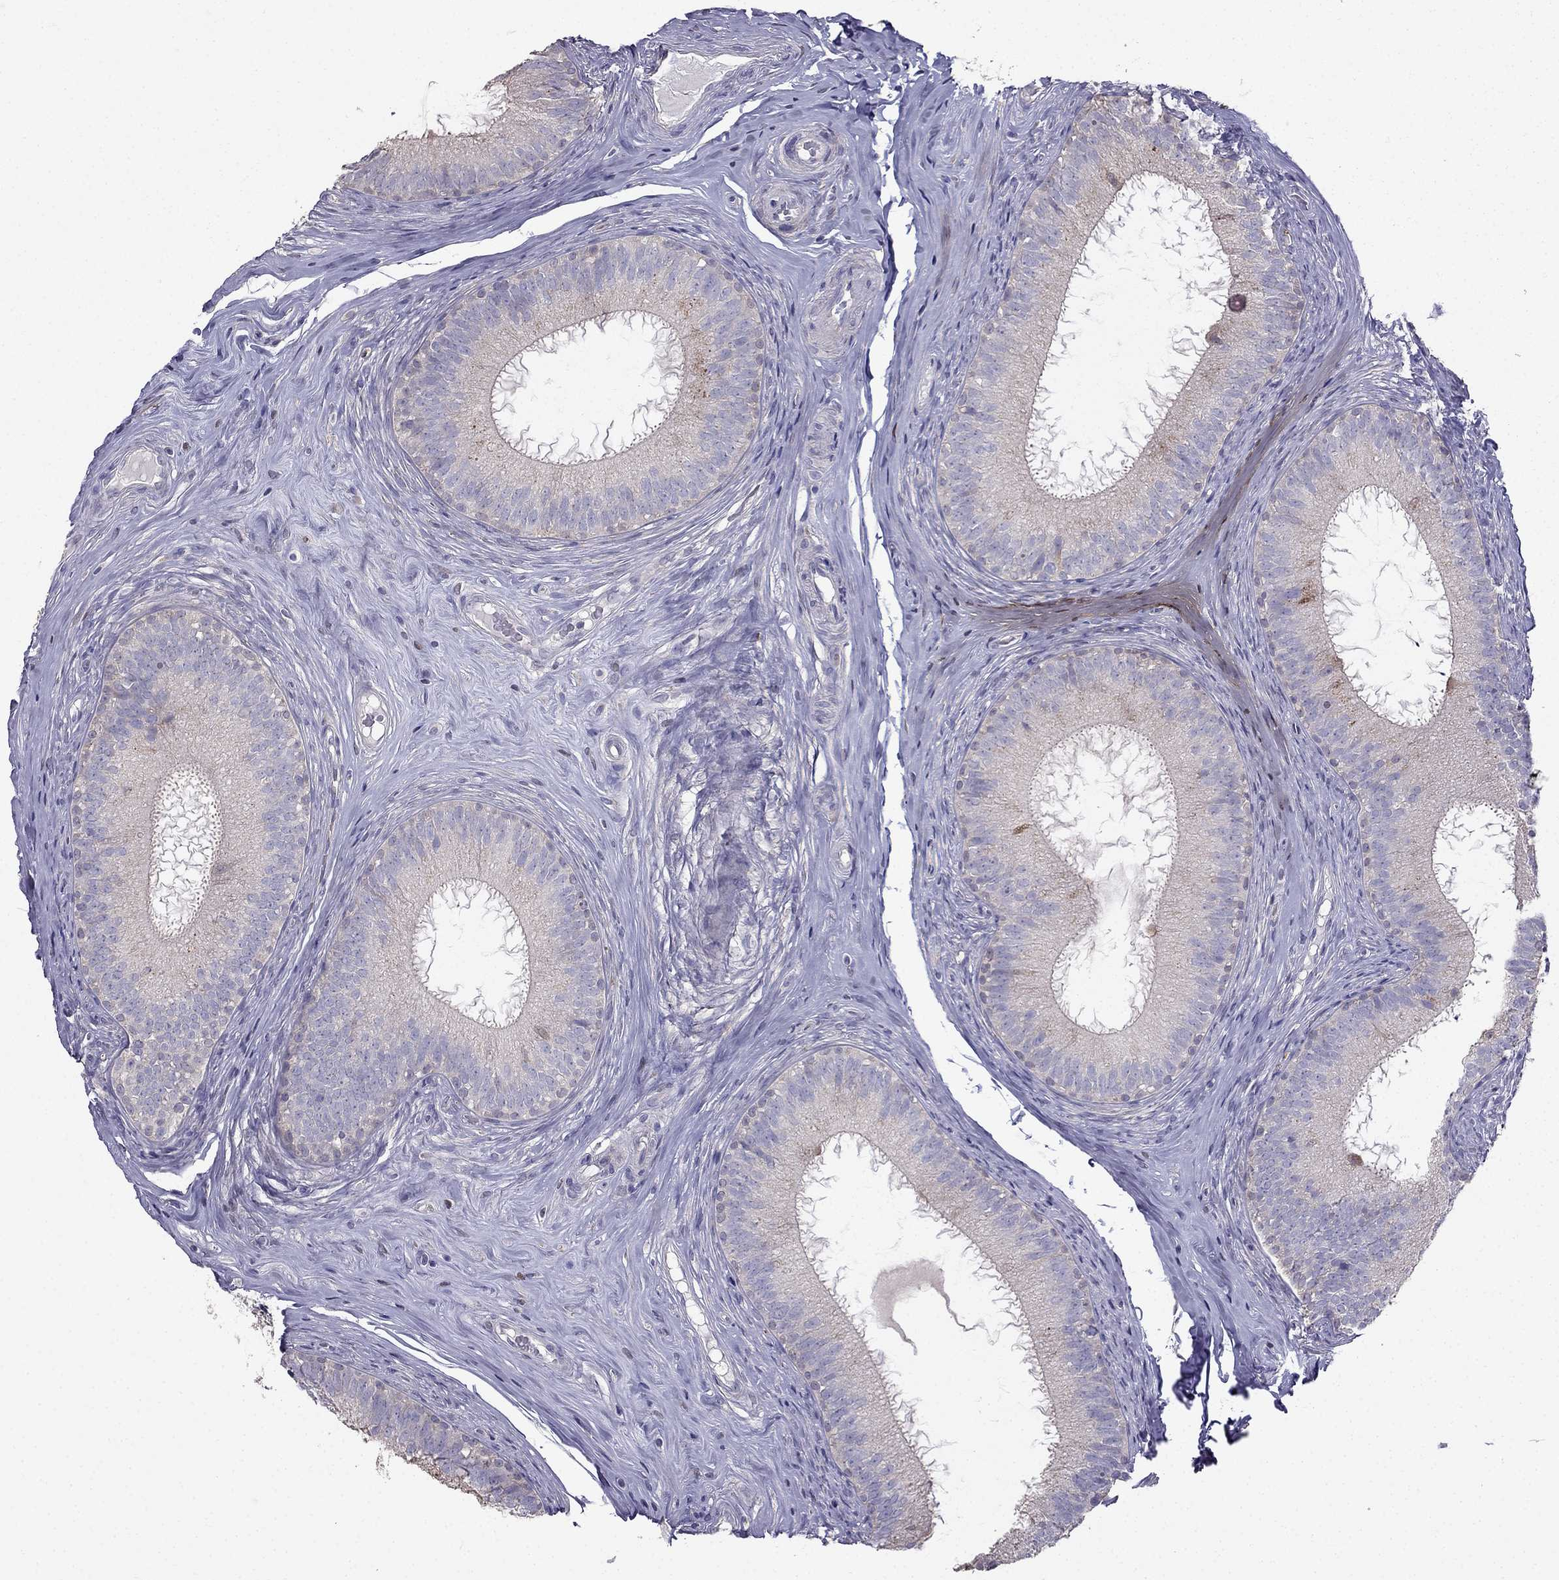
{"staining": {"intensity": "negative", "quantity": "none", "location": "none"}, "tissue": "epididymis", "cell_type": "Glandular cells", "image_type": "normal", "snomed": [{"axis": "morphology", "description": "Normal tissue, NOS"}, {"axis": "morphology", "description": "Carcinoma, Embryonal, NOS"}, {"axis": "topography", "description": "Testis"}, {"axis": "topography", "description": "Epididymis"}], "caption": "IHC image of normal epididymis stained for a protein (brown), which demonstrates no expression in glandular cells. The staining is performed using DAB (3,3'-diaminobenzidine) brown chromogen with nuclei counter-stained in using hematoxylin.", "gene": "AS3MT", "patient": {"sex": "male", "age": 24}}